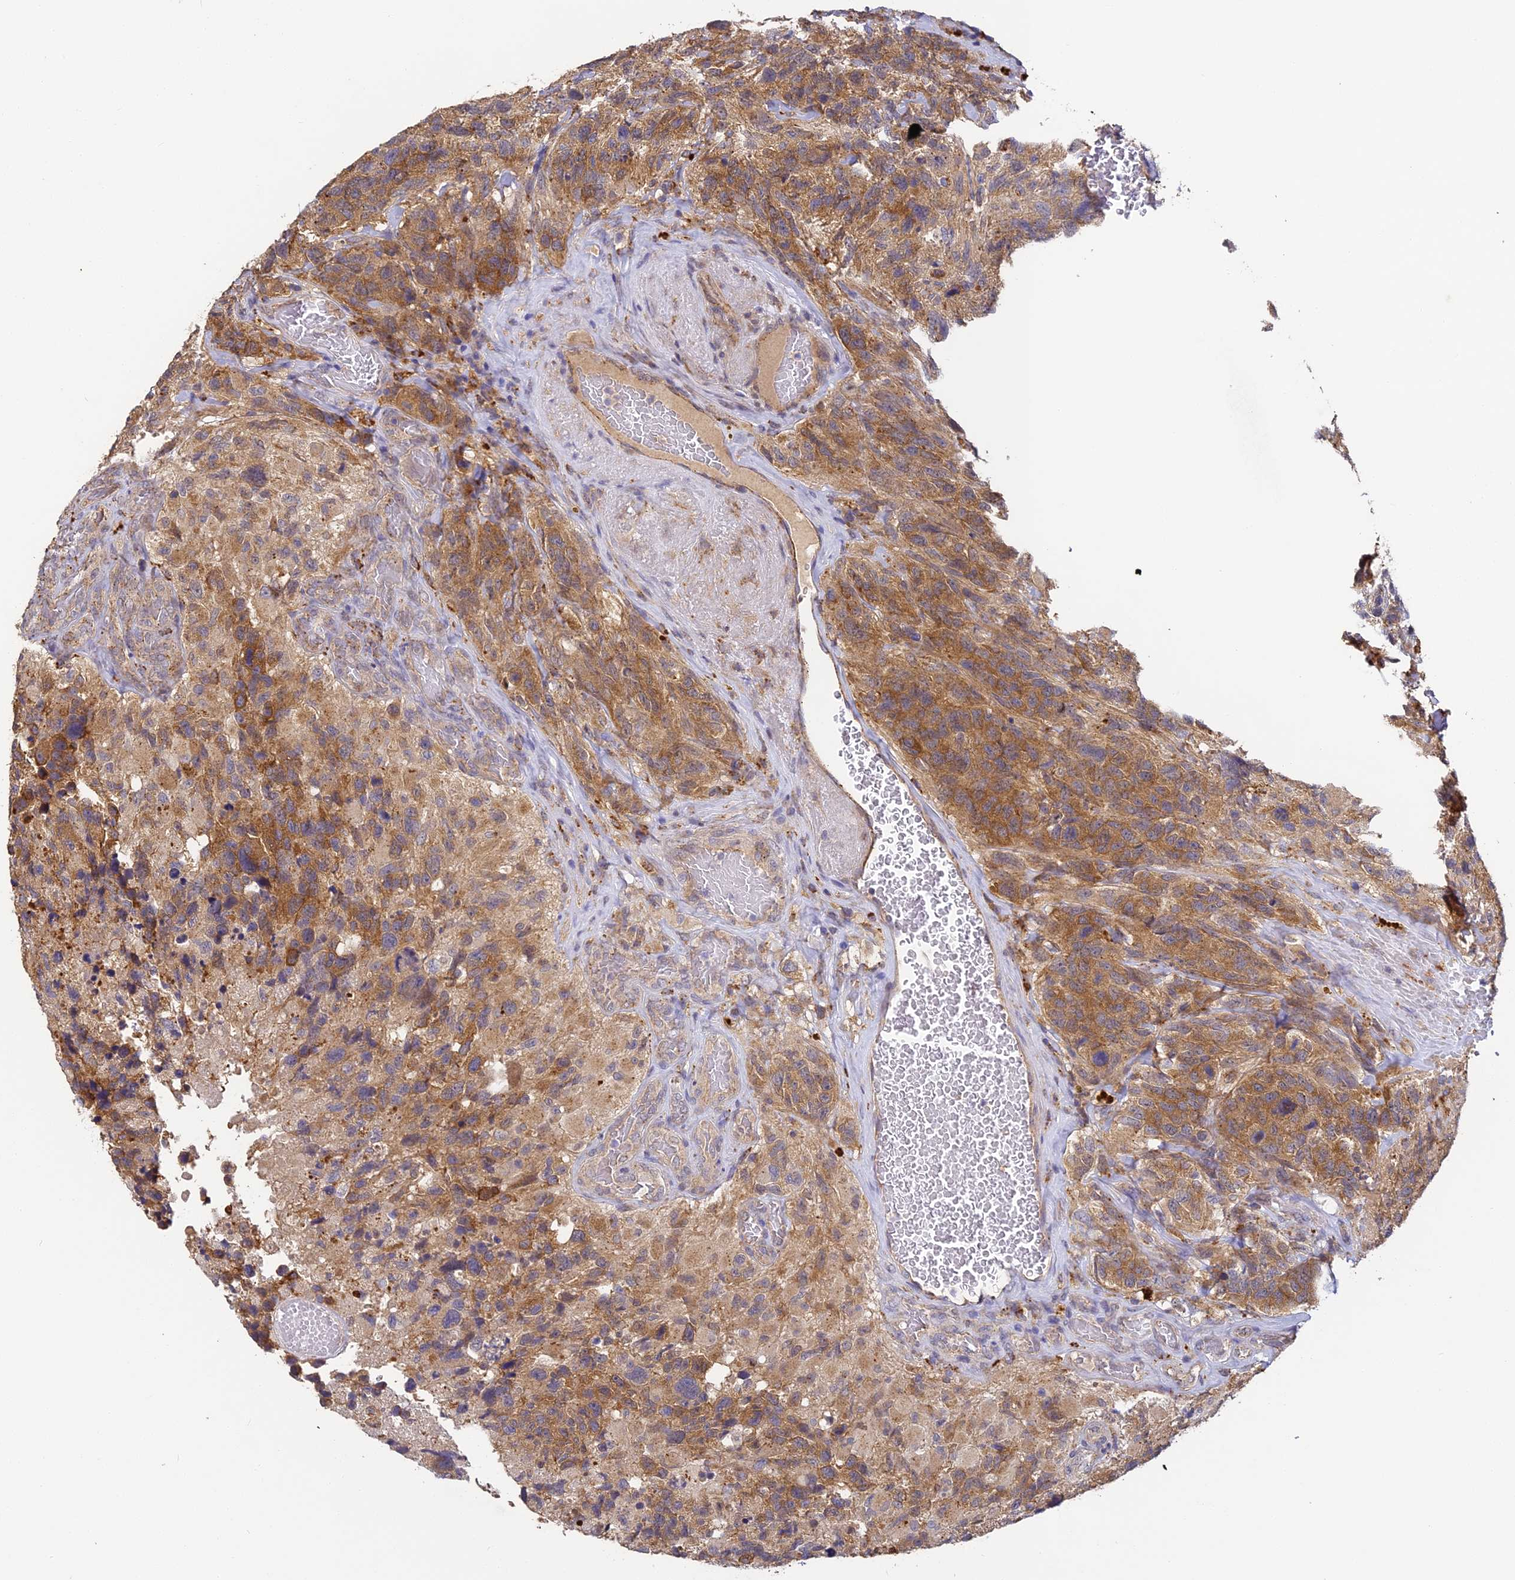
{"staining": {"intensity": "moderate", "quantity": "25%-75%", "location": "cytoplasmic/membranous"}, "tissue": "glioma", "cell_type": "Tumor cells", "image_type": "cancer", "snomed": [{"axis": "morphology", "description": "Glioma, malignant, High grade"}, {"axis": "topography", "description": "Brain"}], "caption": "A brown stain highlights moderate cytoplasmic/membranous expression of a protein in glioma tumor cells. The staining was performed using DAB, with brown indicating positive protein expression. Nuclei are stained blue with hematoxylin.", "gene": "YAE1", "patient": {"sex": "male", "age": 69}}